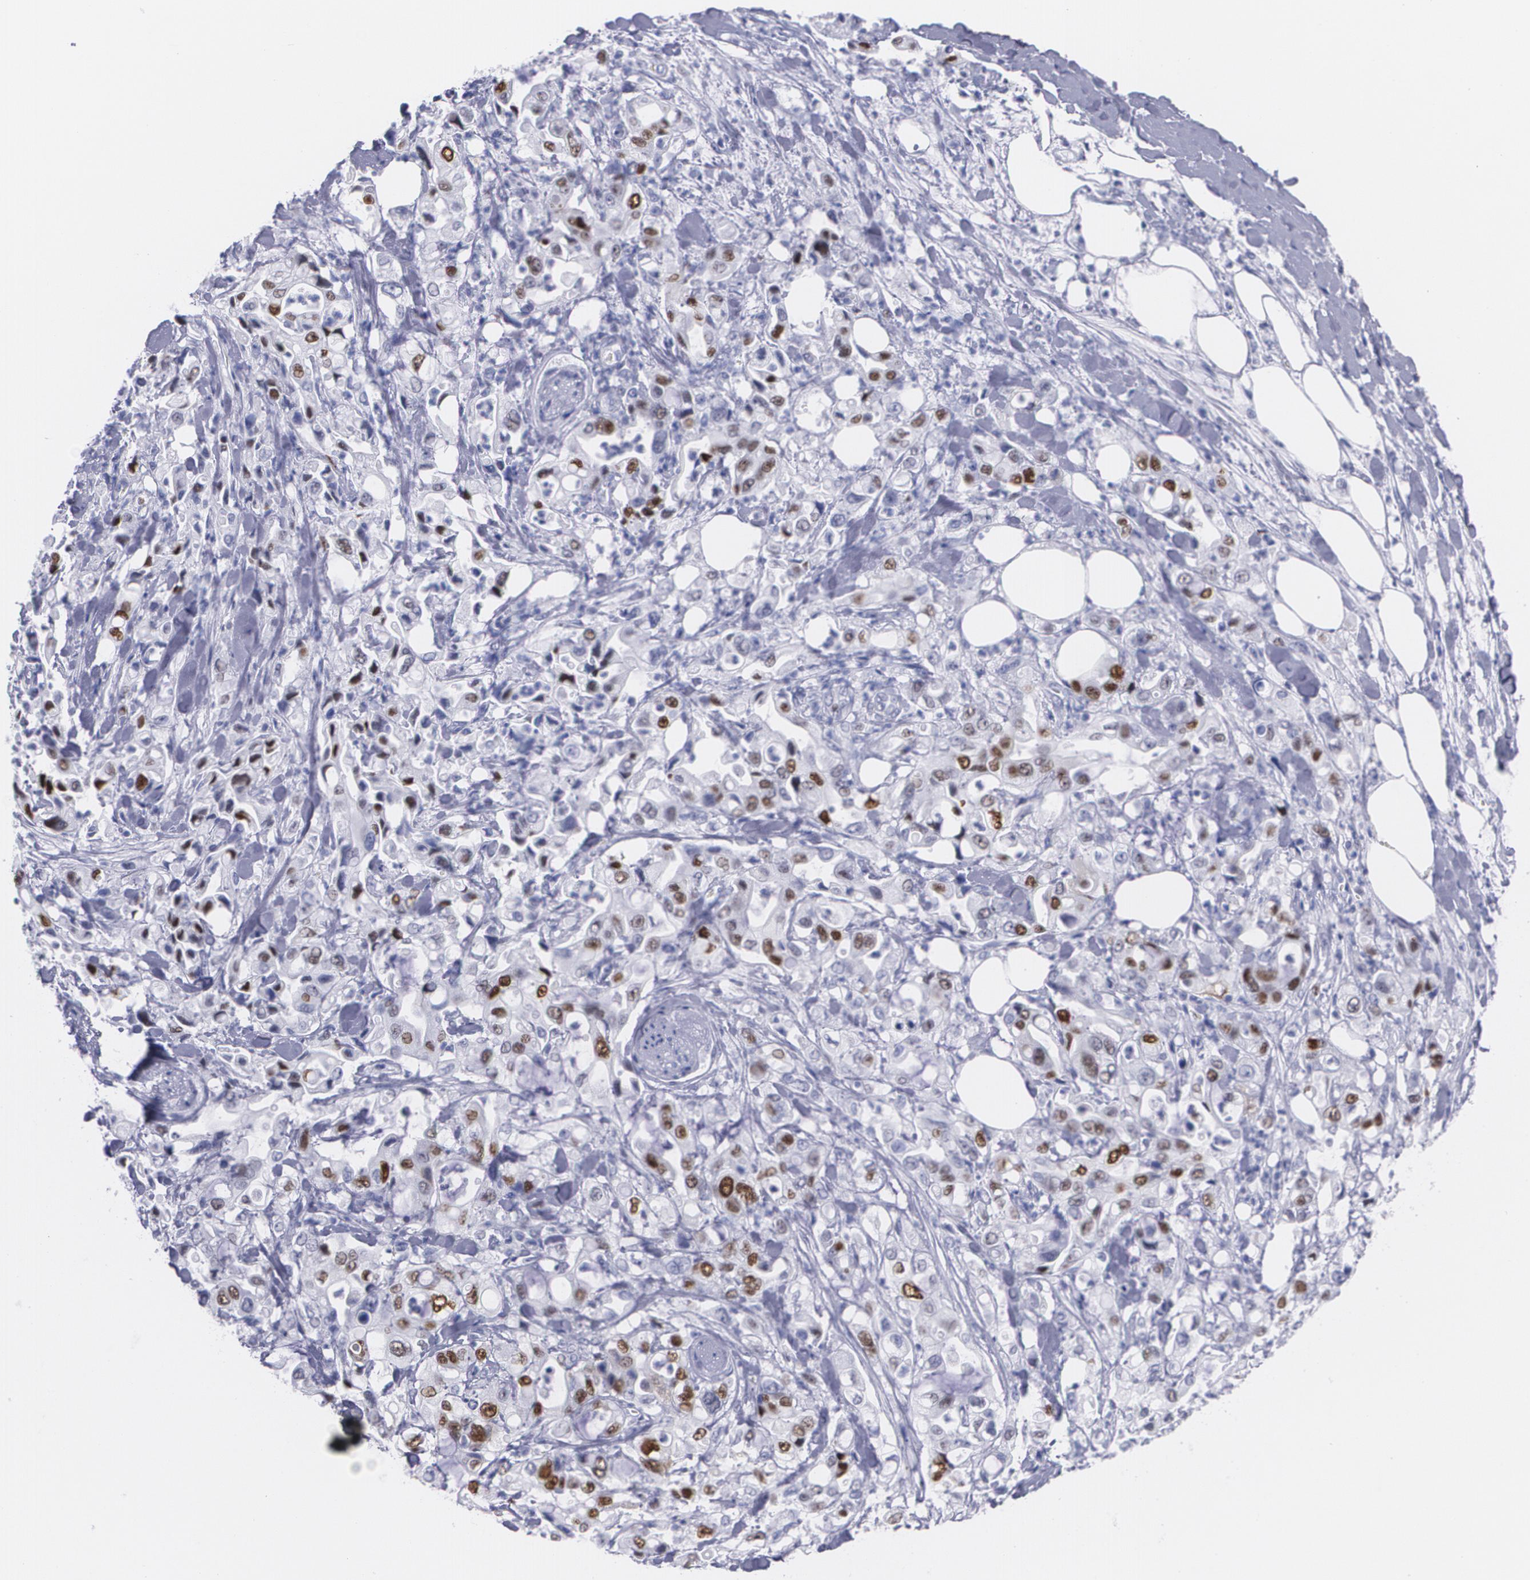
{"staining": {"intensity": "strong", "quantity": "25%-75%", "location": "nuclear"}, "tissue": "pancreatic cancer", "cell_type": "Tumor cells", "image_type": "cancer", "snomed": [{"axis": "morphology", "description": "Adenocarcinoma, NOS"}, {"axis": "topography", "description": "Pancreas"}], "caption": "Brown immunohistochemical staining in pancreatic adenocarcinoma shows strong nuclear staining in approximately 25%-75% of tumor cells. (Stains: DAB (3,3'-diaminobenzidine) in brown, nuclei in blue, Microscopy: brightfield microscopy at high magnification).", "gene": "TP53", "patient": {"sex": "male", "age": 70}}